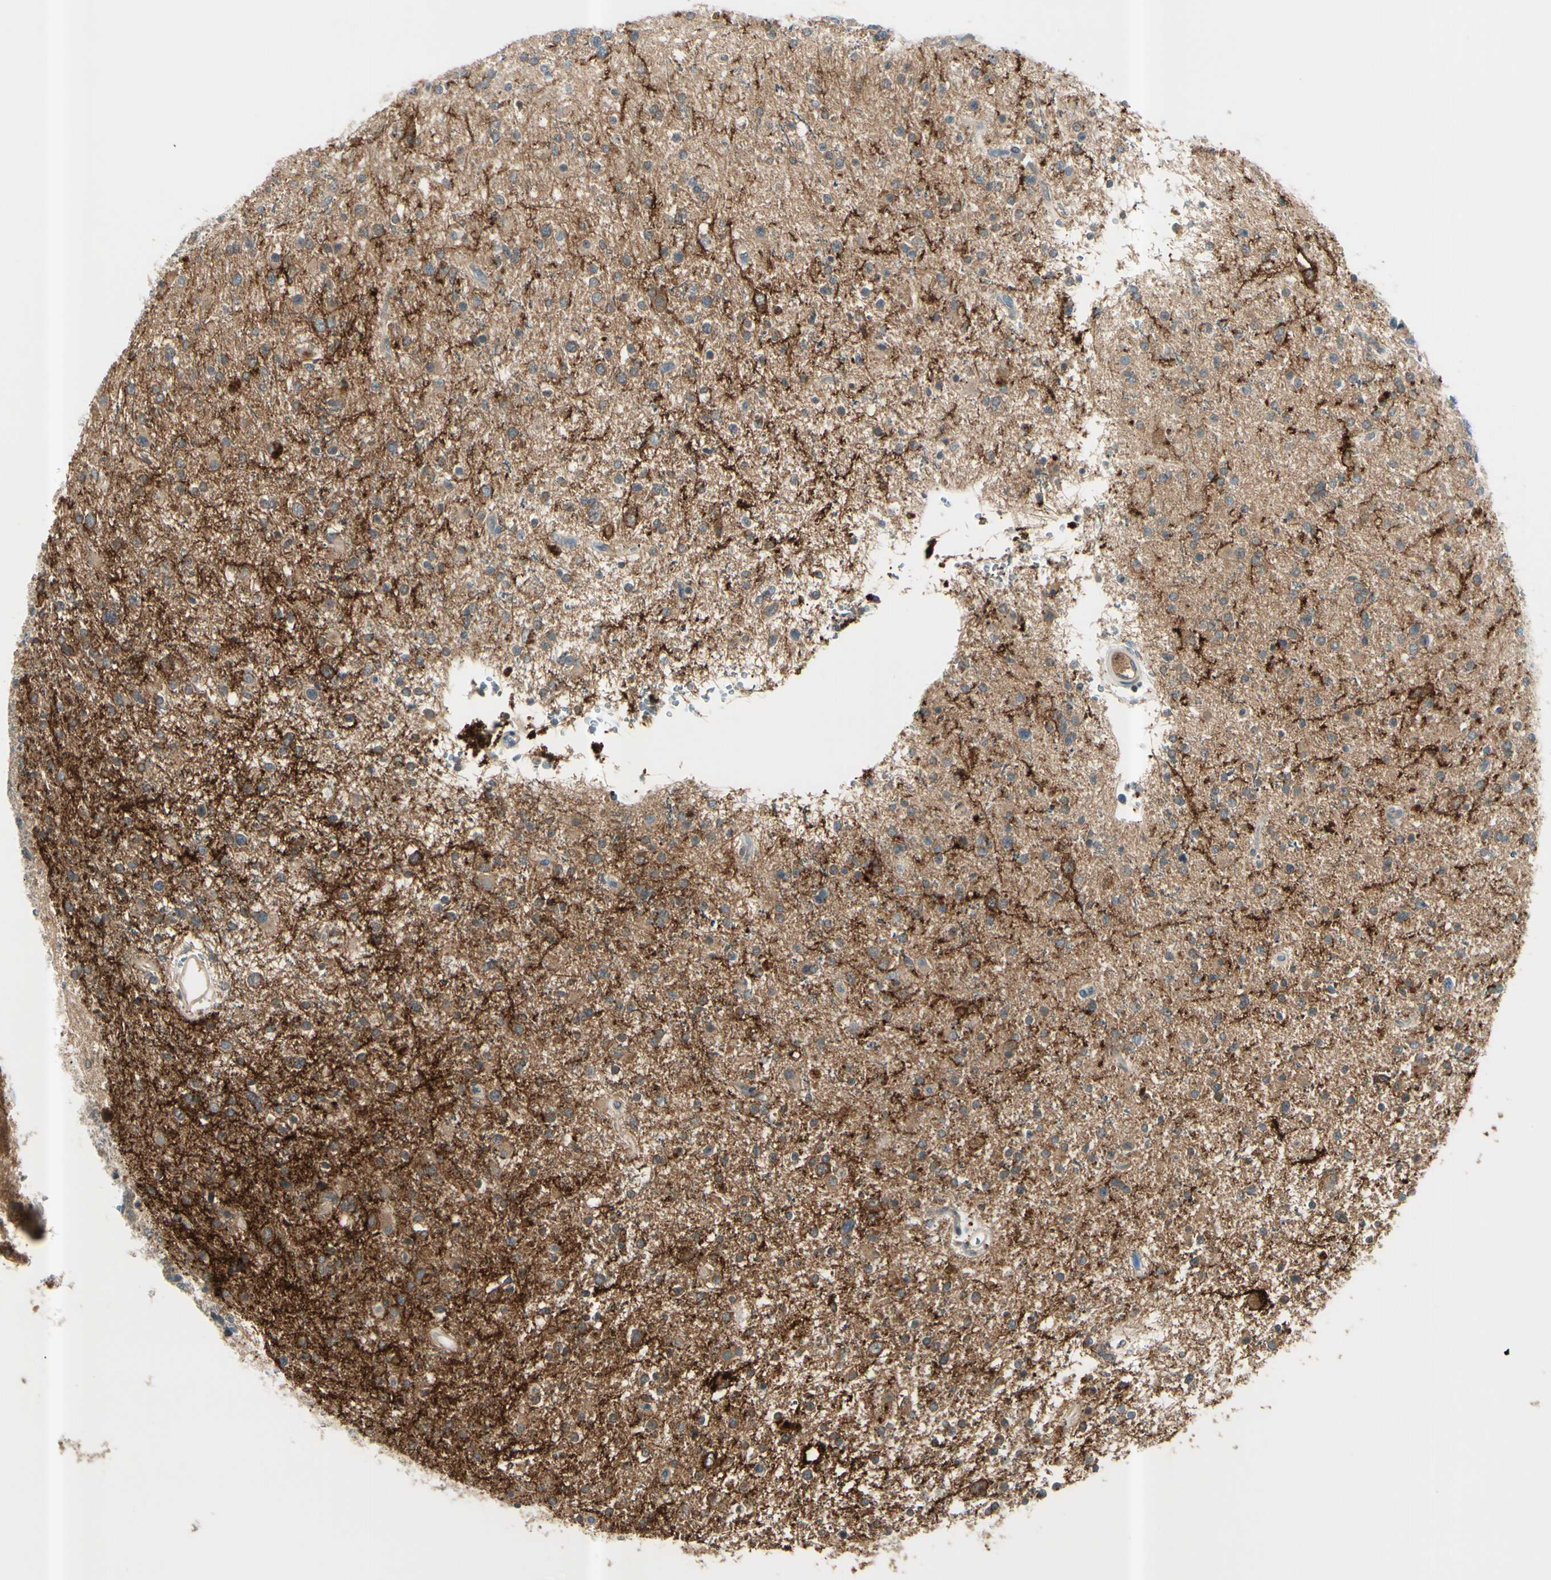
{"staining": {"intensity": "weak", "quantity": ">75%", "location": "cytoplasmic/membranous"}, "tissue": "glioma", "cell_type": "Tumor cells", "image_type": "cancer", "snomed": [{"axis": "morphology", "description": "Glioma, malignant, High grade"}, {"axis": "topography", "description": "Brain"}], "caption": "Glioma stained for a protein demonstrates weak cytoplasmic/membranous positivity in tumor cells. The protein of interest is stained brown, and the nuclei are stained in blue (DAB IHC with brightfield microscopy, high magnification).", "gene": "ICAM5", "patient": {"sex": "male", "age": 33}}